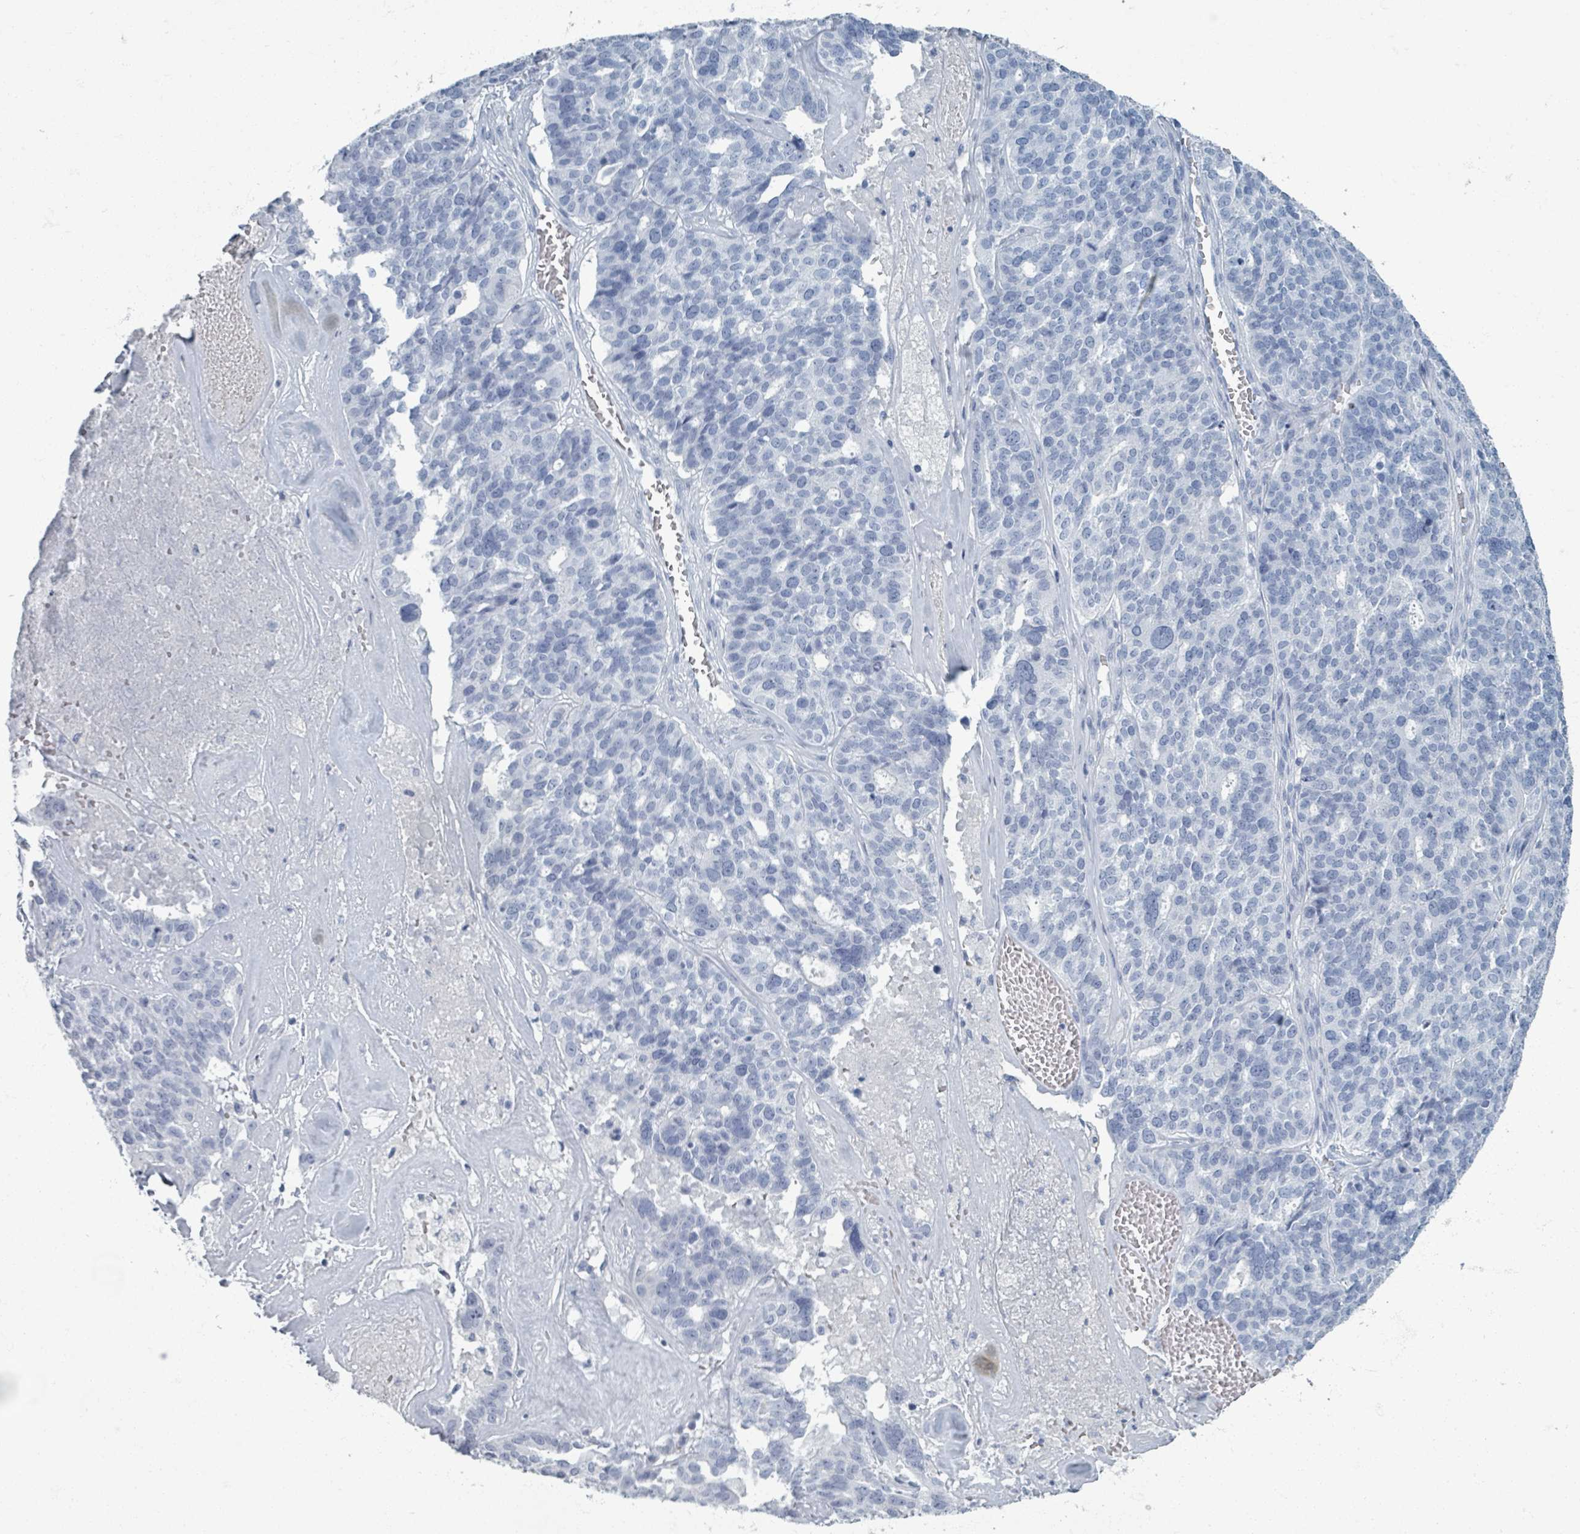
{"staining": {"intensity": "negative", "quantity": "none", "location": "none"}, "tissue": "ovarian cancer", "cell_type": "Tumor cells", "image_type": "cancer", "snomed": [{"axis": "morphology", "description": "Cystadenocarcinoma, serous, NOS"}, {"axis": "topography", "description": "Ovary"}], "caption": "Tumor cells are negative for protein expression in human ovarian cancer.", "gene": "TAS2R1", "patient": {"sex": "female", "age": 59}}